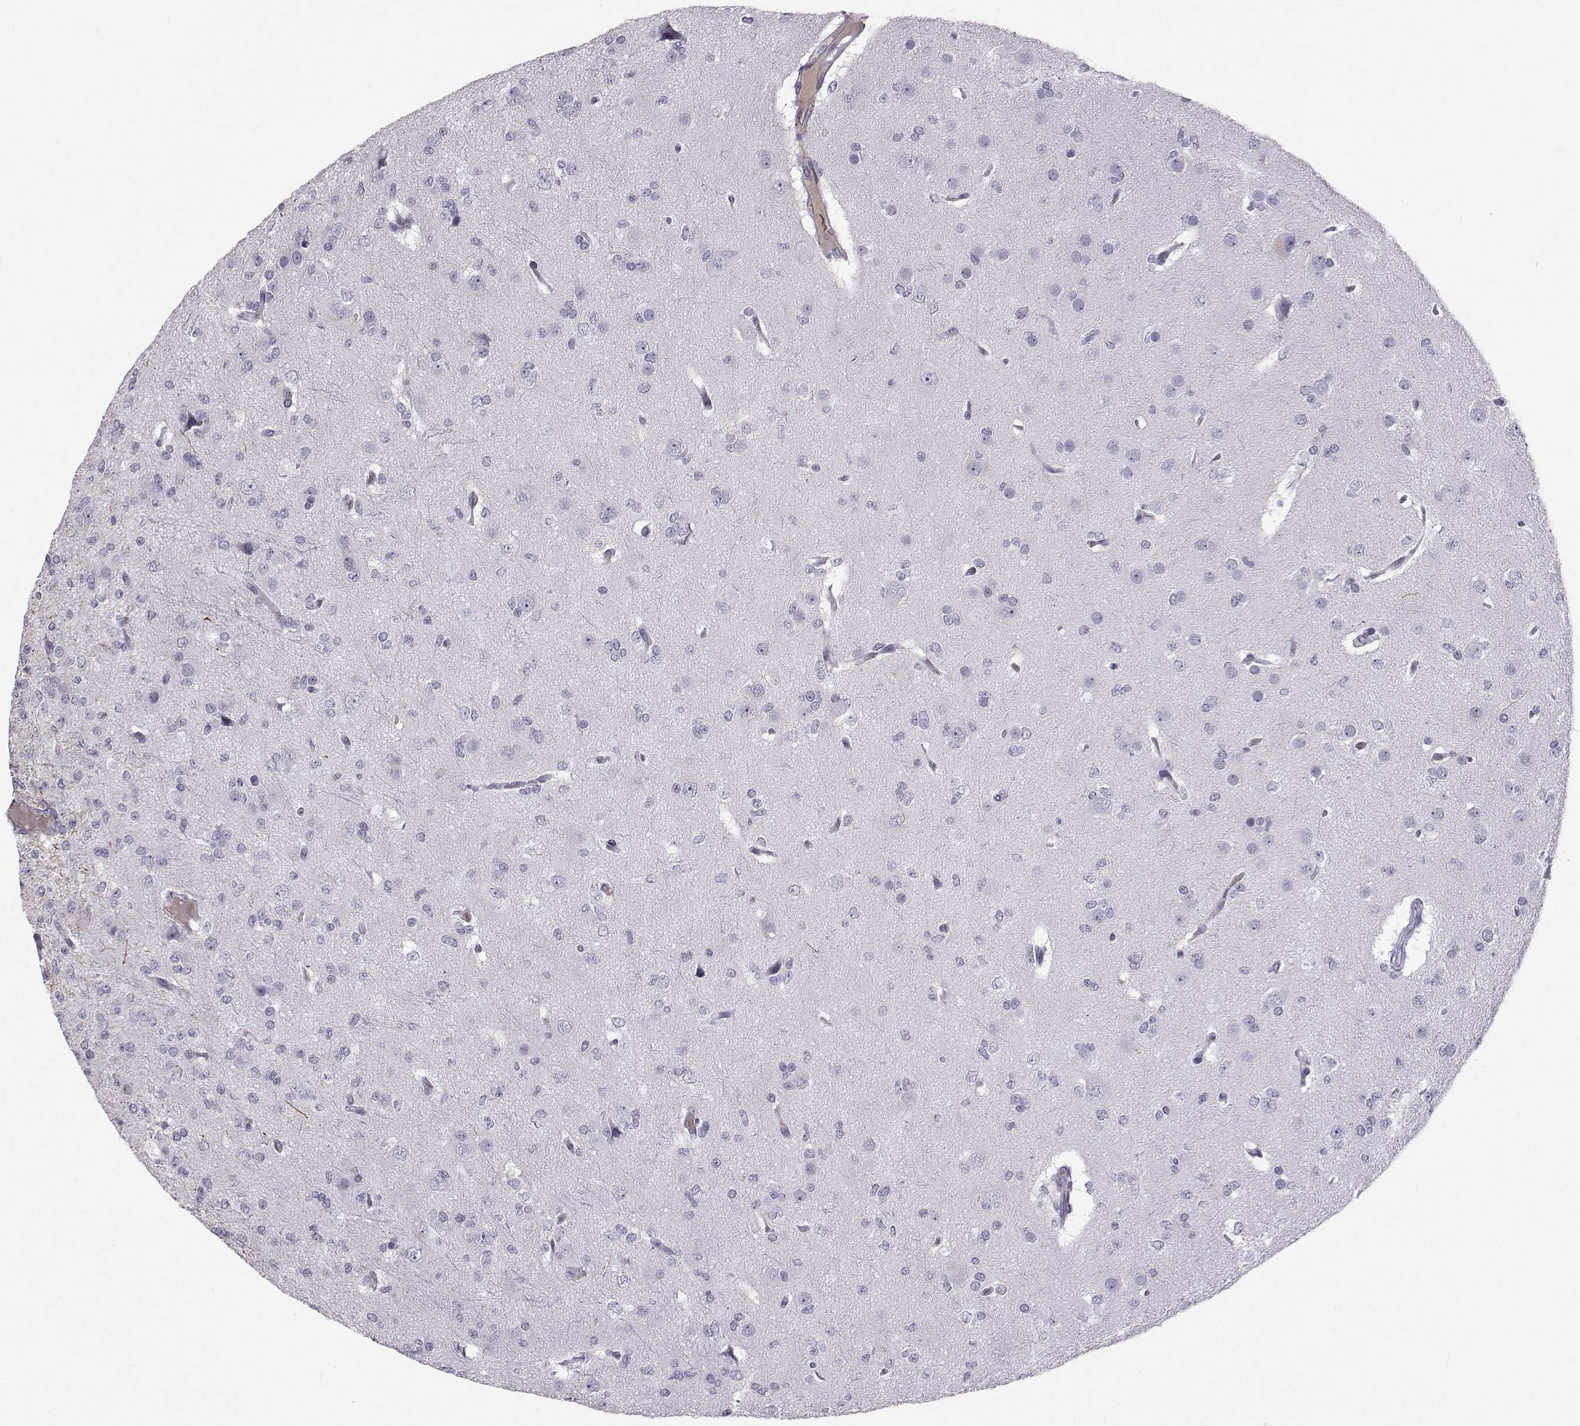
{"staining": {"intensity": "negative", "quantity": "none", "location": "none"}, "tissue": "glioma", "cell_type": "Tumor cells", "image_type": "cancer", "snomed": [{"axis": "morphology", "description": "Glioma, malignant, Low grade"}, {"axis": "topography", "description": "Brain"}], "caption": "Immunohistochemistry of glioma demonstrates no staining in tumor cells. (Immunohistochemistry, brightfield microscopy, high magnification).", "gene": "LHX1", "patient": {"sex": "male", "age": 27}}